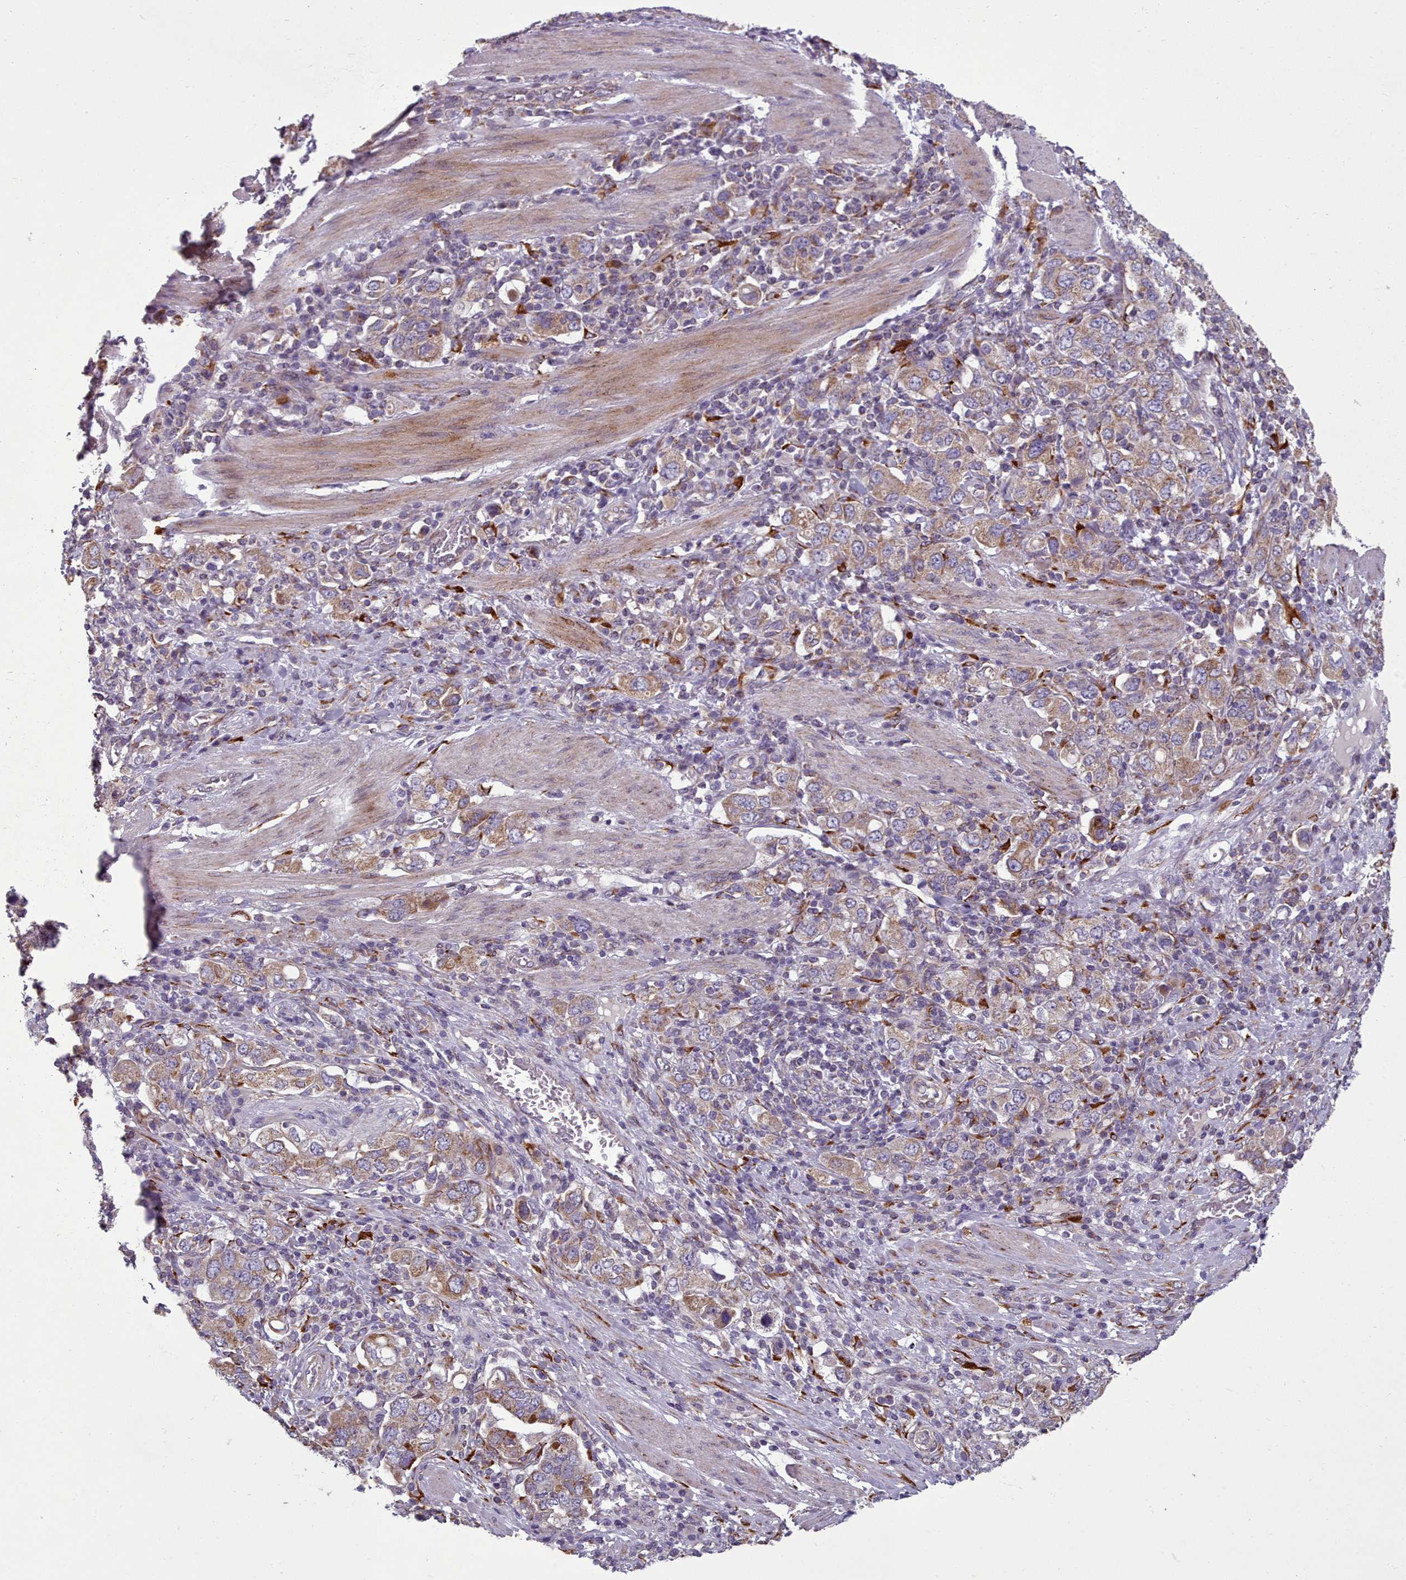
{"staining": {"intensity": "weak", "quantity": ">75%", "location": "cytoplasmic/membranous"}, "tissue": "stomach cancer", "cell_type": "Tumor cells", "image_type": "cancer", "snomed": [{"axis": "morphology", "description": "Adenocarcinoma, NOS"}, {"axis": "topography", "description": "Stomach, upper"}, {"axis": "topography", "description": "Stomach"}], "caption": "Stomach cancer (adenocarcinoma) stained with a protein marker exhibits weak staining in tumor cells.", "gene": "FKBP10", "patient": {"sex": "male", "age": 62}}